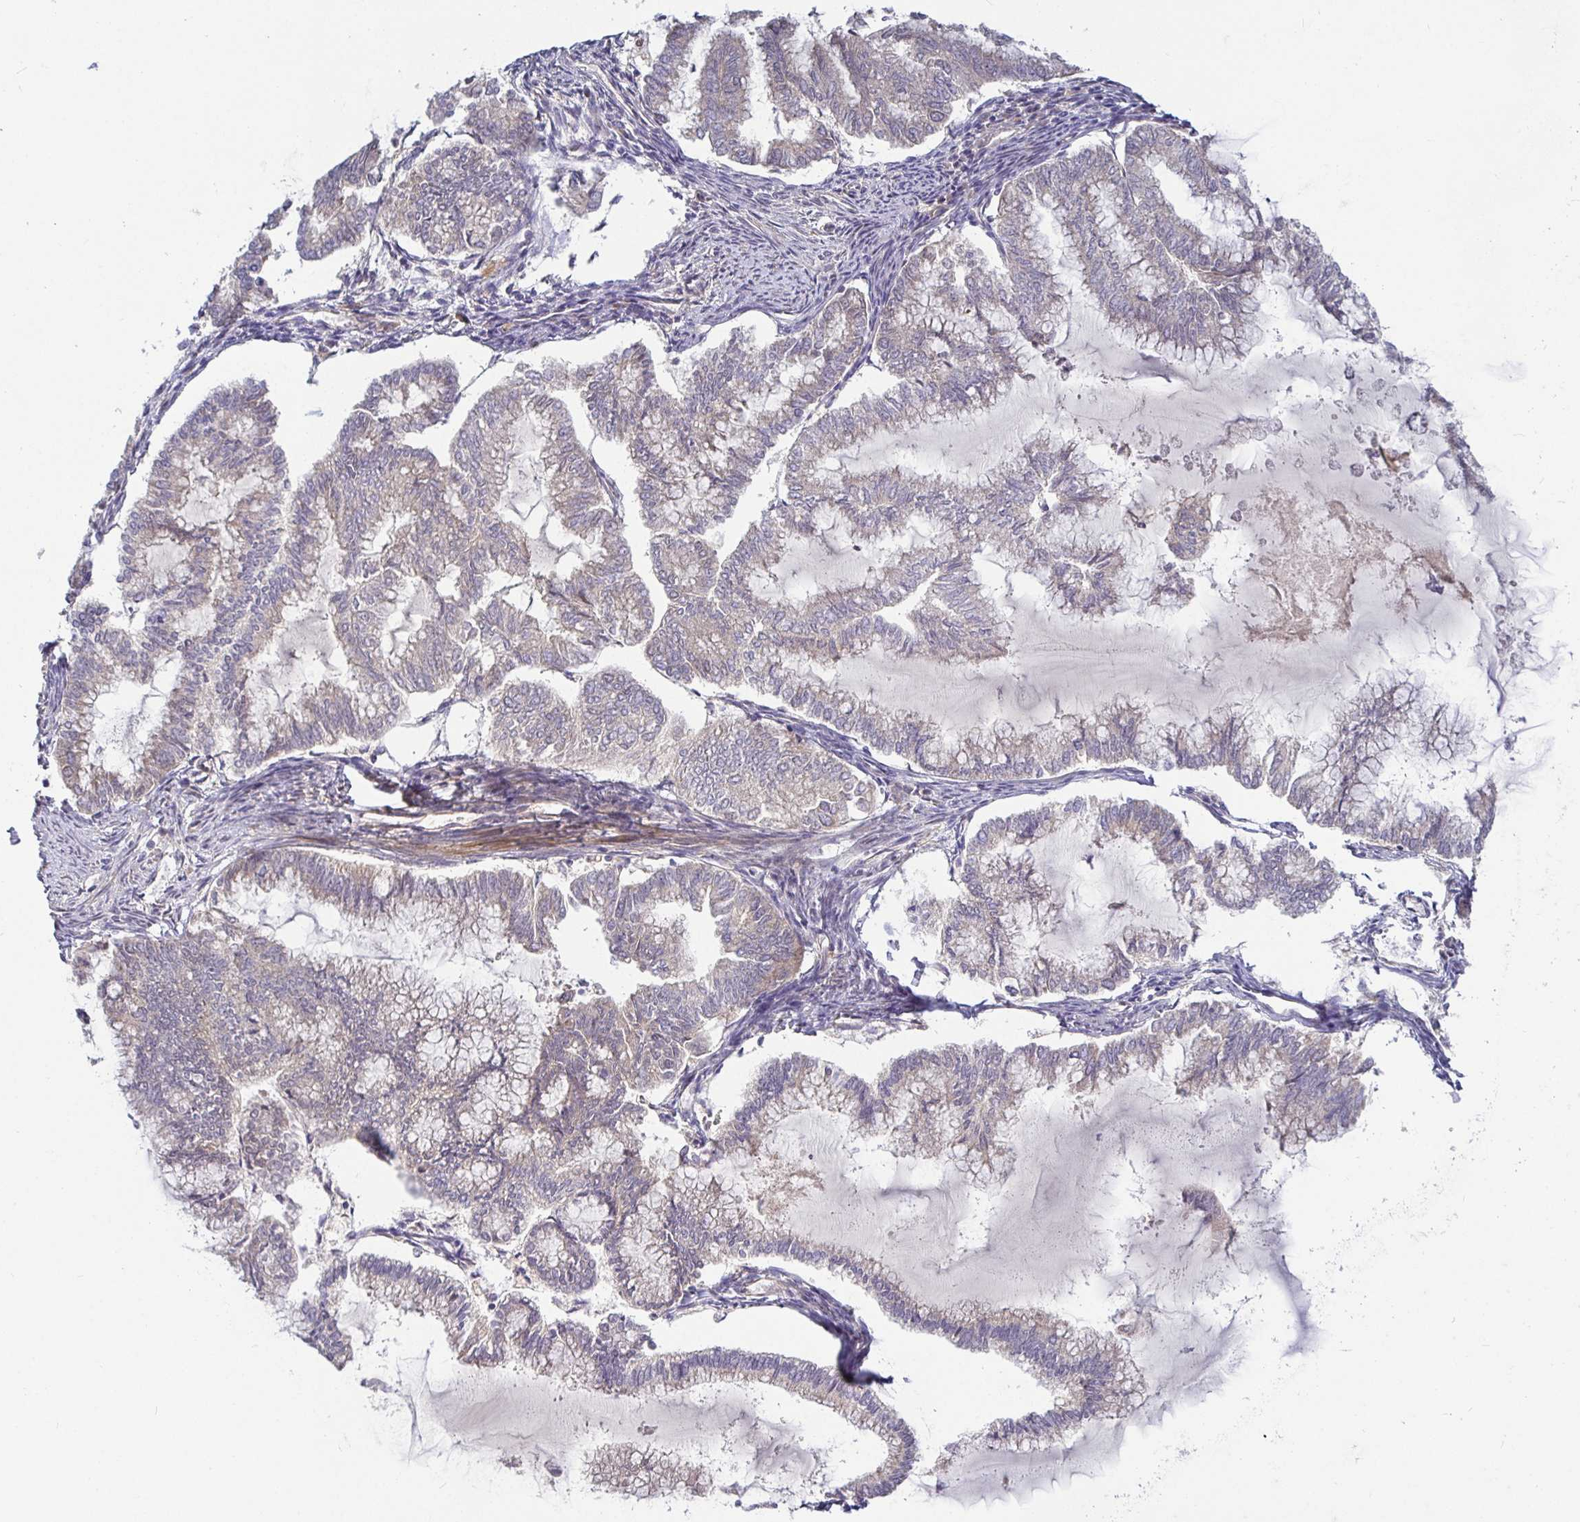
{"staining": {"intensity": "weak", "quantity": "<25%", "location": "cytoplasmic/membranous"}, "tissue": "endometrial cancer", "cell_type": "Tumor cells", "image_type": "cancer", "snomed": [{"axis": "morphology", "description": "Adenocarcinoma, NOS"}, {"axis": "topography", "description": "Endometrium"}], "caption": "High power microscopy image of an immunohistochemistry (IHC) histopathology image of adenocarcinoma (endometrial), revealing no significant expression in tumor cells.", "gene": "SNX8", "patient": {"sex": "female", "age": 79}}